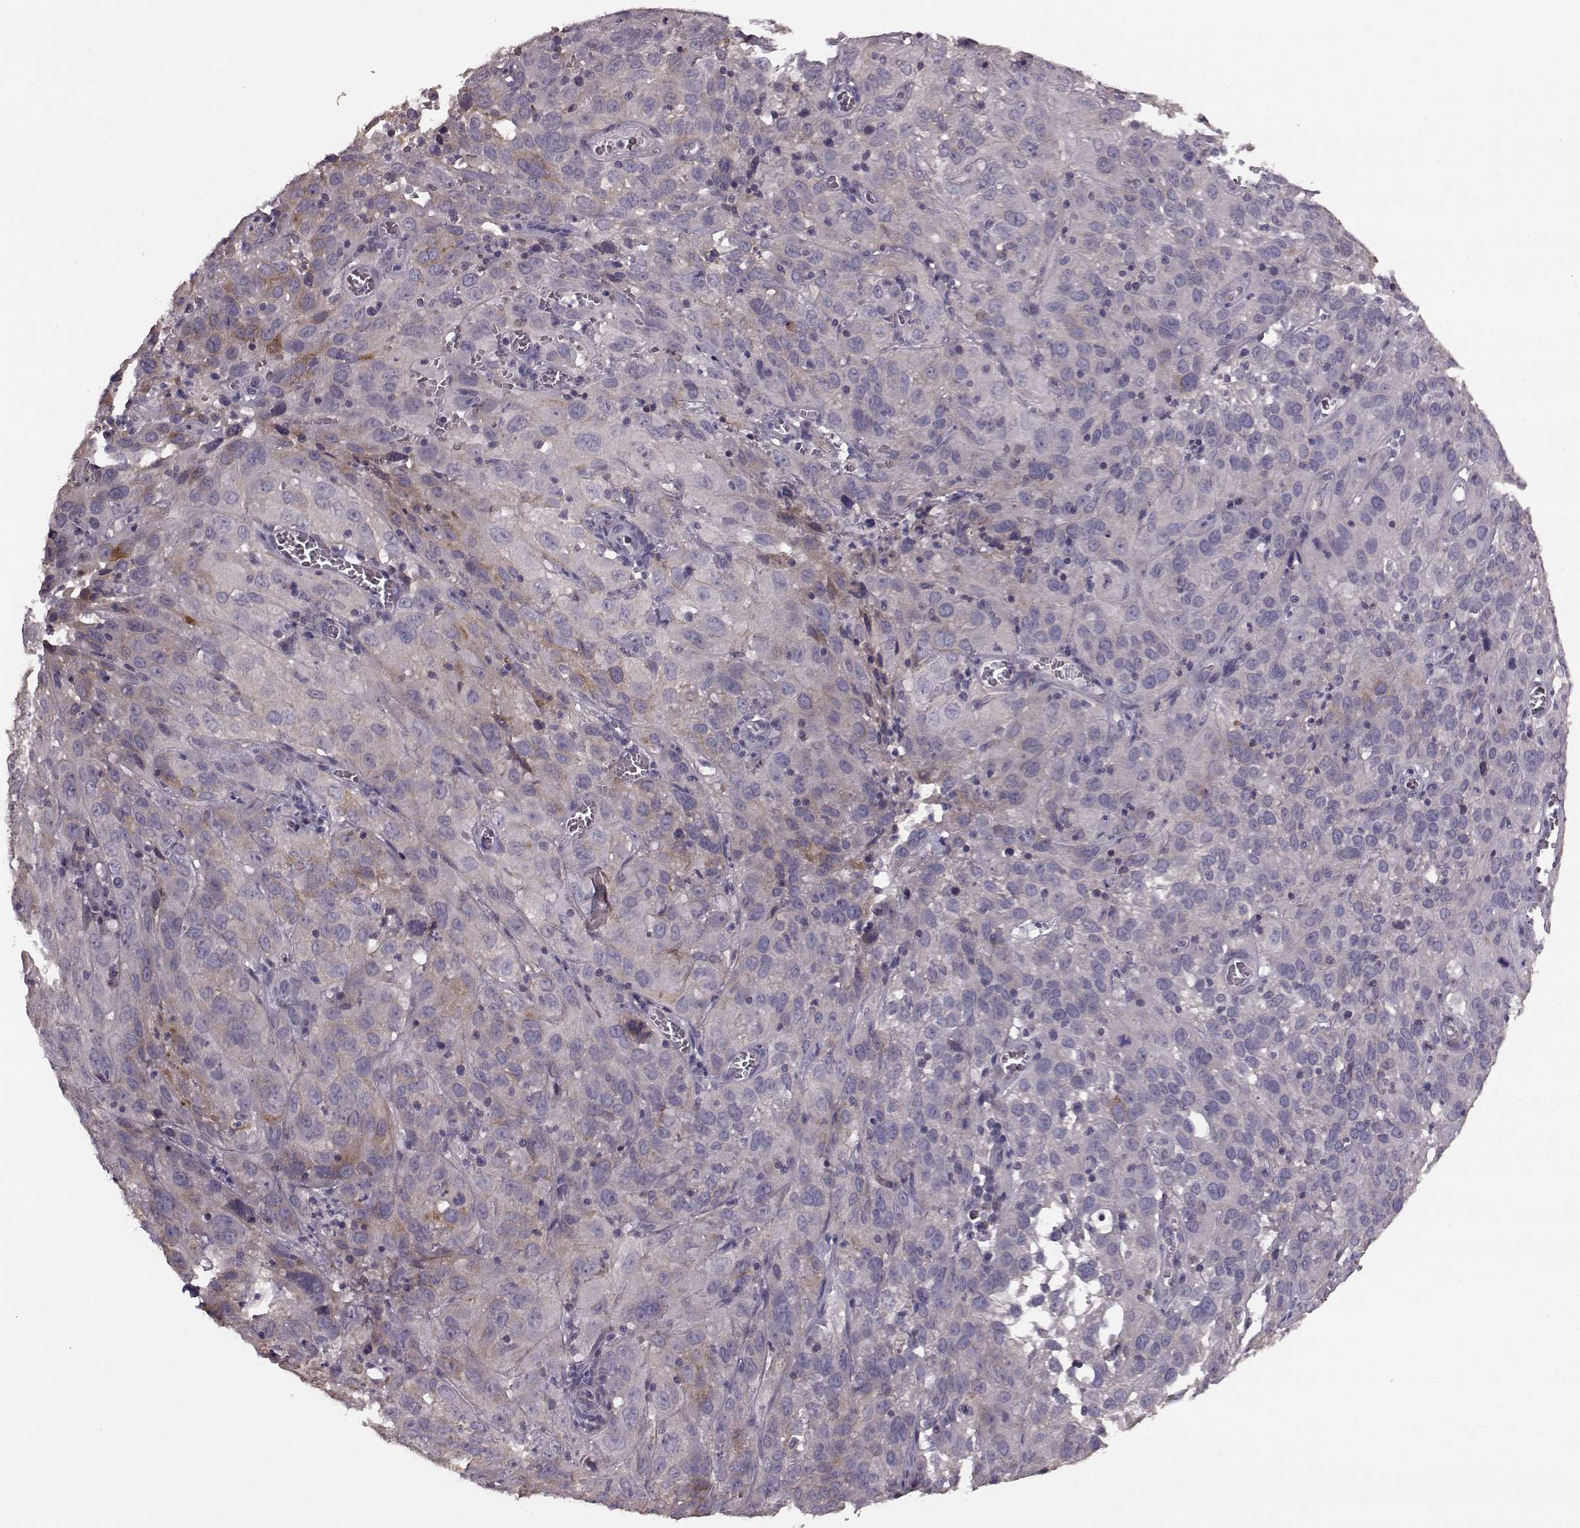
{"staining": {"intensity": "moderate", "quantity": "<25%", "location": "cytoplasmic/membranous"}, "tissue": "cervical cancer", "cell_type": "Tumor cells", "image_type": "cancer", "snomed": [{"axis": "morphology", "description": "Squamous cell carcinoma, NOS"}, {"axis": "topography", "description": "Cervix"}], "caption": "This is a micrograph of IHC staining of cervical squamous cell carcinoma, which shows moderate positivity in the cytoplasmic/membranous of tumor cells.", "gene": "SLC52A3", "patient": {"sex": "female", "age": 32}}